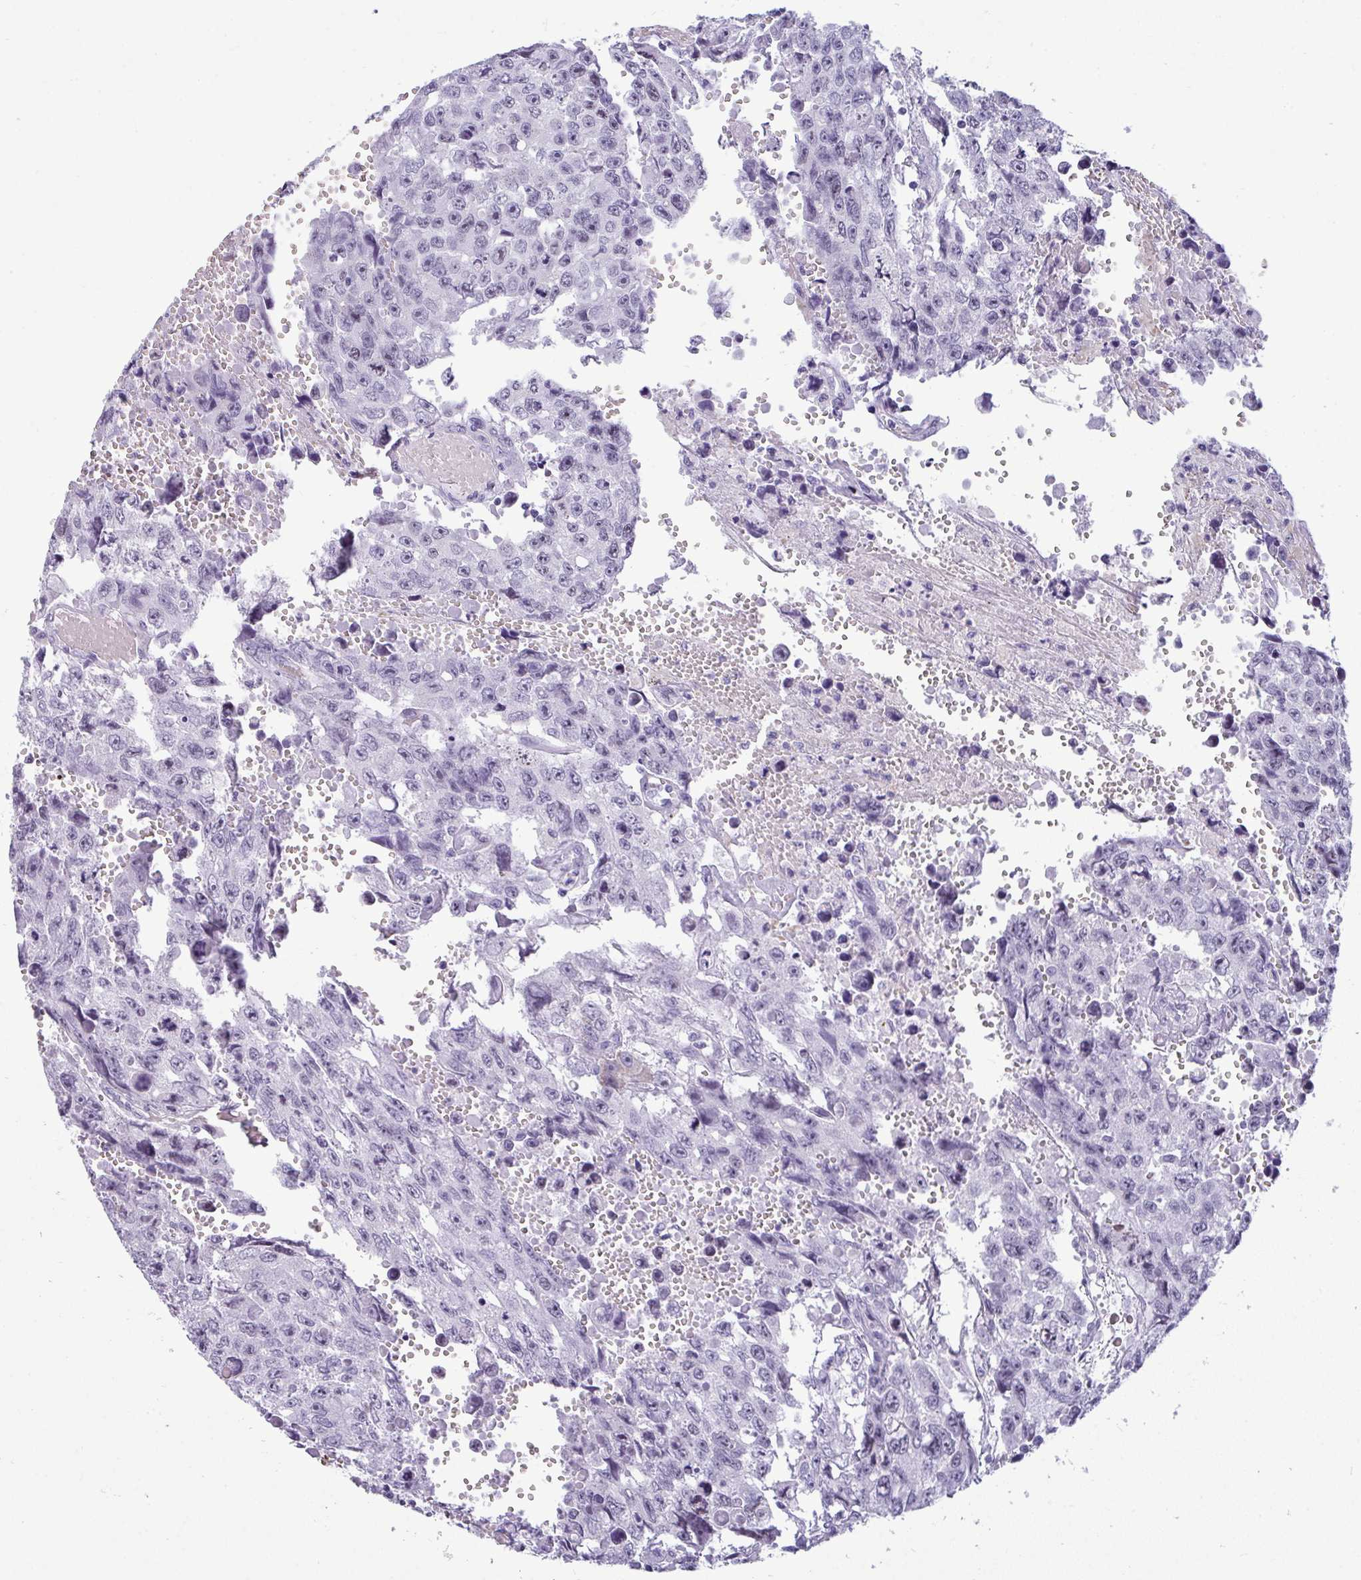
{"staining": {"intensity": "negative", "quantity": "none", "location": "none"}, "tissue": "testis cancer", "cell_type": "Tumor cells", "image_type": "cancer", "snomed": [{"axis": "morphology", "description": "Seminoma, NOS"}, {"axis": "topography", "description": "Testis"}], "caption": "Immunohistochemical staining of testis cancer (seminoma) displays no significant positivity in tumor cells.", "gene": "SUZ12", "patient": {"sex": "male", "age": 26}}